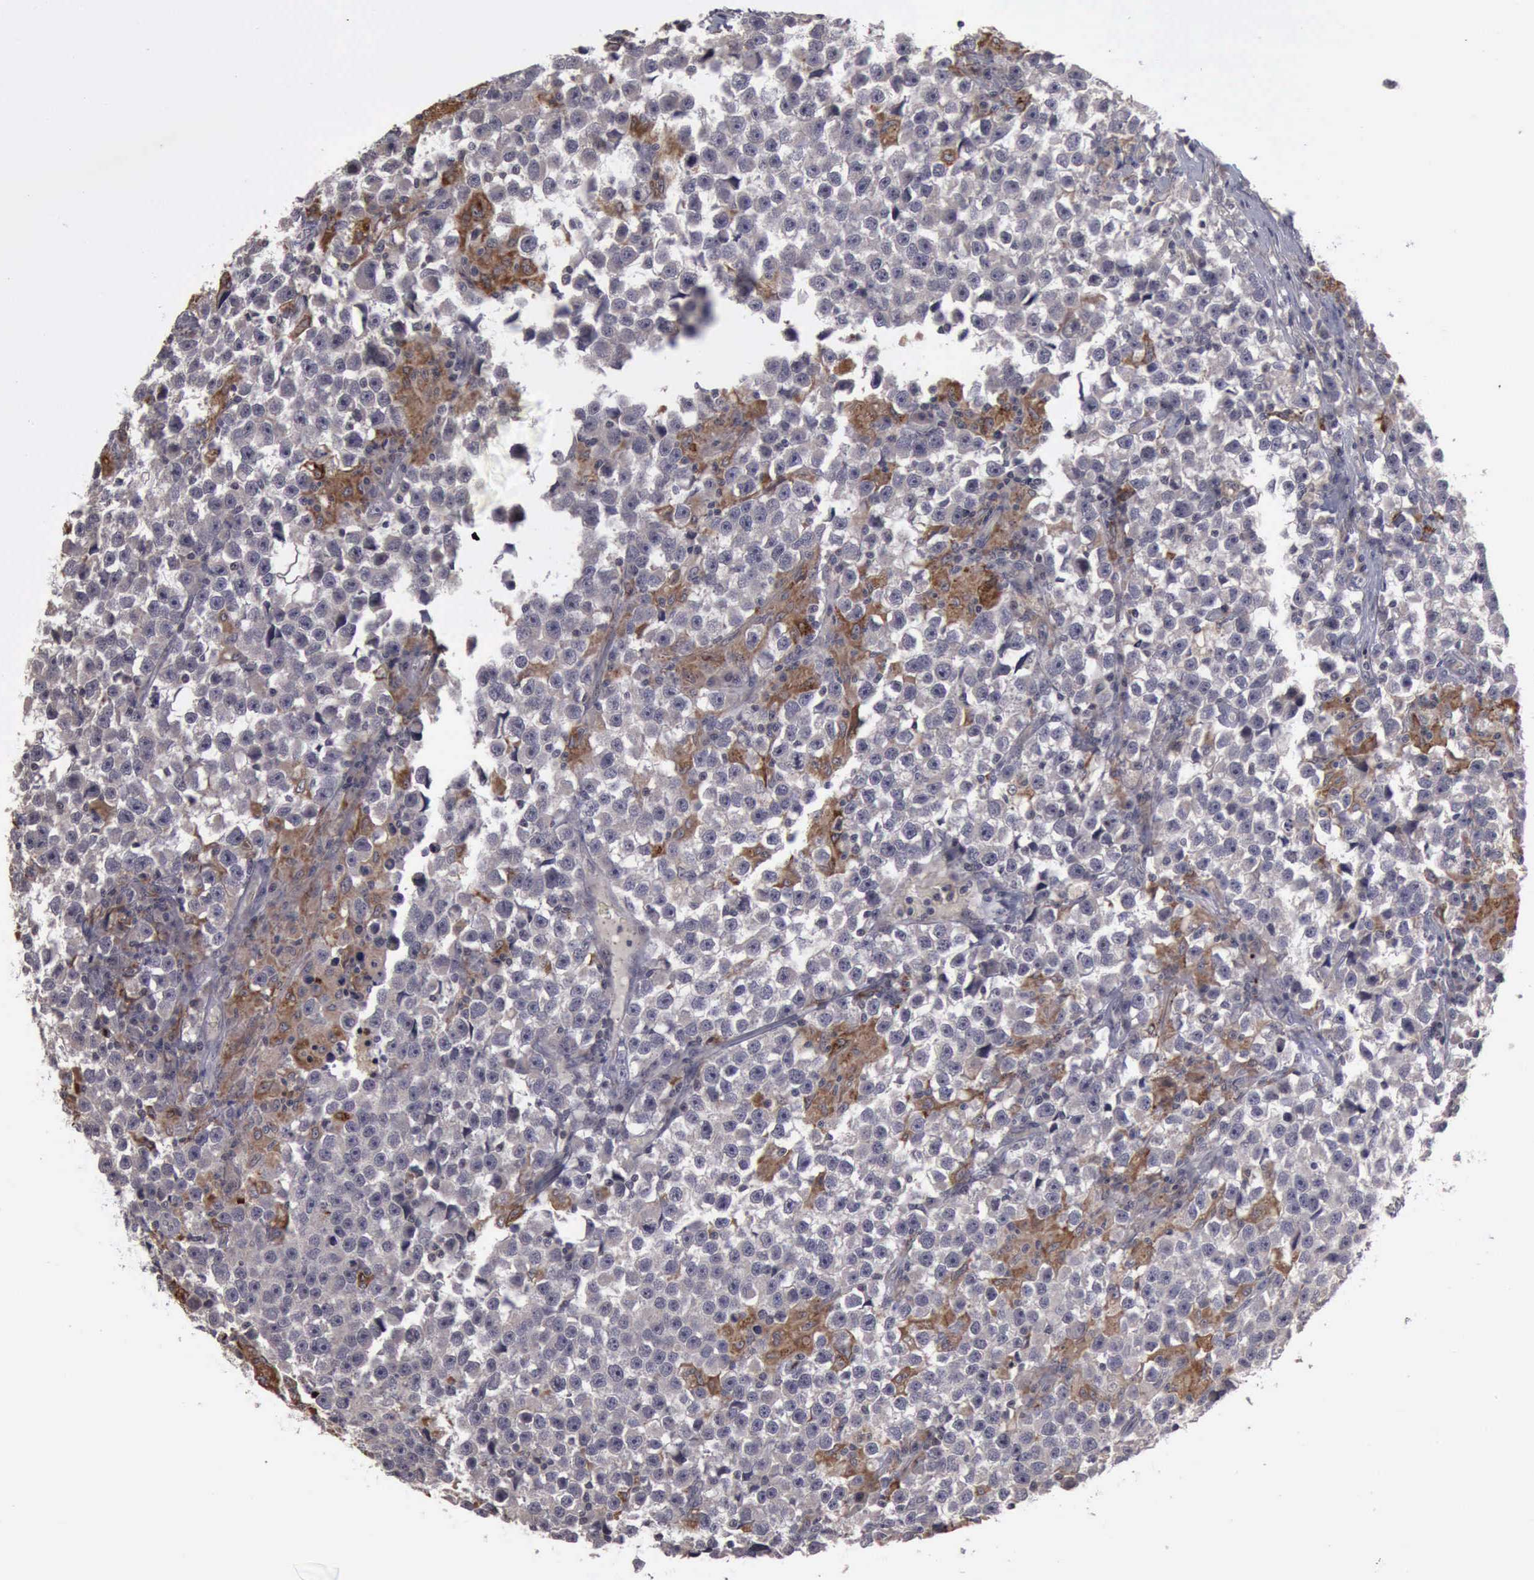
{"staining": {"intensity": "negative", "quantity": "none", "location": "none"}, "tissue": "testis cancer", "cell_type": "Tumor cells", "image_type": "cancer", "snomed": [{"axis": "morphology", "description": "Seminoma, NOS"}, {"axis": "topography", "description": "Testis"}], "caption": "A micrograph of human testis seminoma is negative for staining in tumor cells. Nuclei are stained in blue.", "gene": "MMP9", "patient": {"sex": "male", "age": 33}}